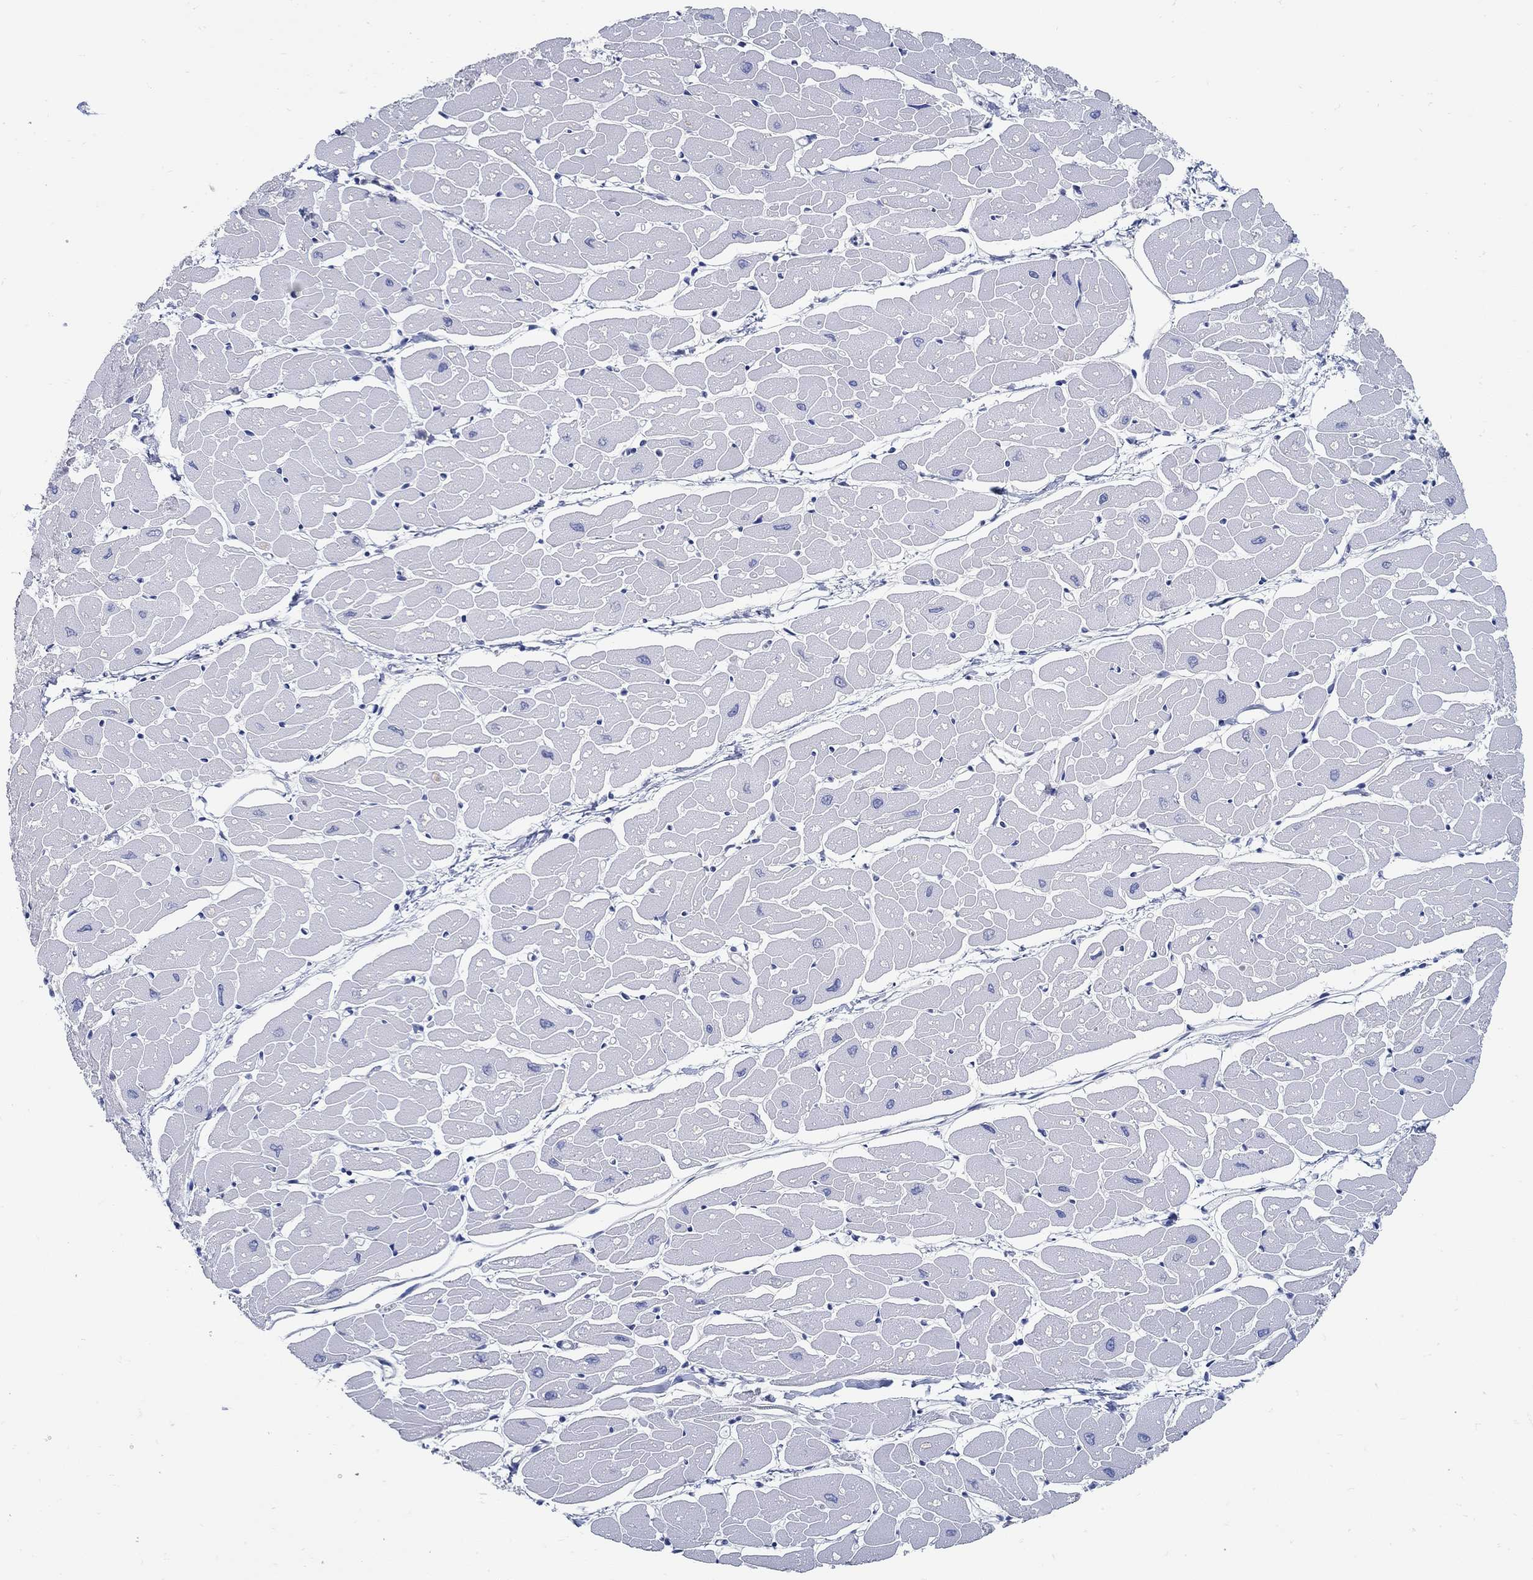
{"staining": {"intensity": "negative", "quantity": "none", "location": "none"}, "tissue": "heart muscle", "cell_type": "Cardiomyocytes", "image_type": "normal", "snomed": [{"axis": "morphology", "description": "Normal tissue, NOS"}, {"axis": "topography", "description": "Heart"}], "caption": "DAB (3,3'-diaminobenzidine) immunohistochemical staining of benign heart muscle reveals no significant positivity in cardiomyocytes.", "gene": "PCDH11X", "patient": {"sex": "male", "age": 57}}